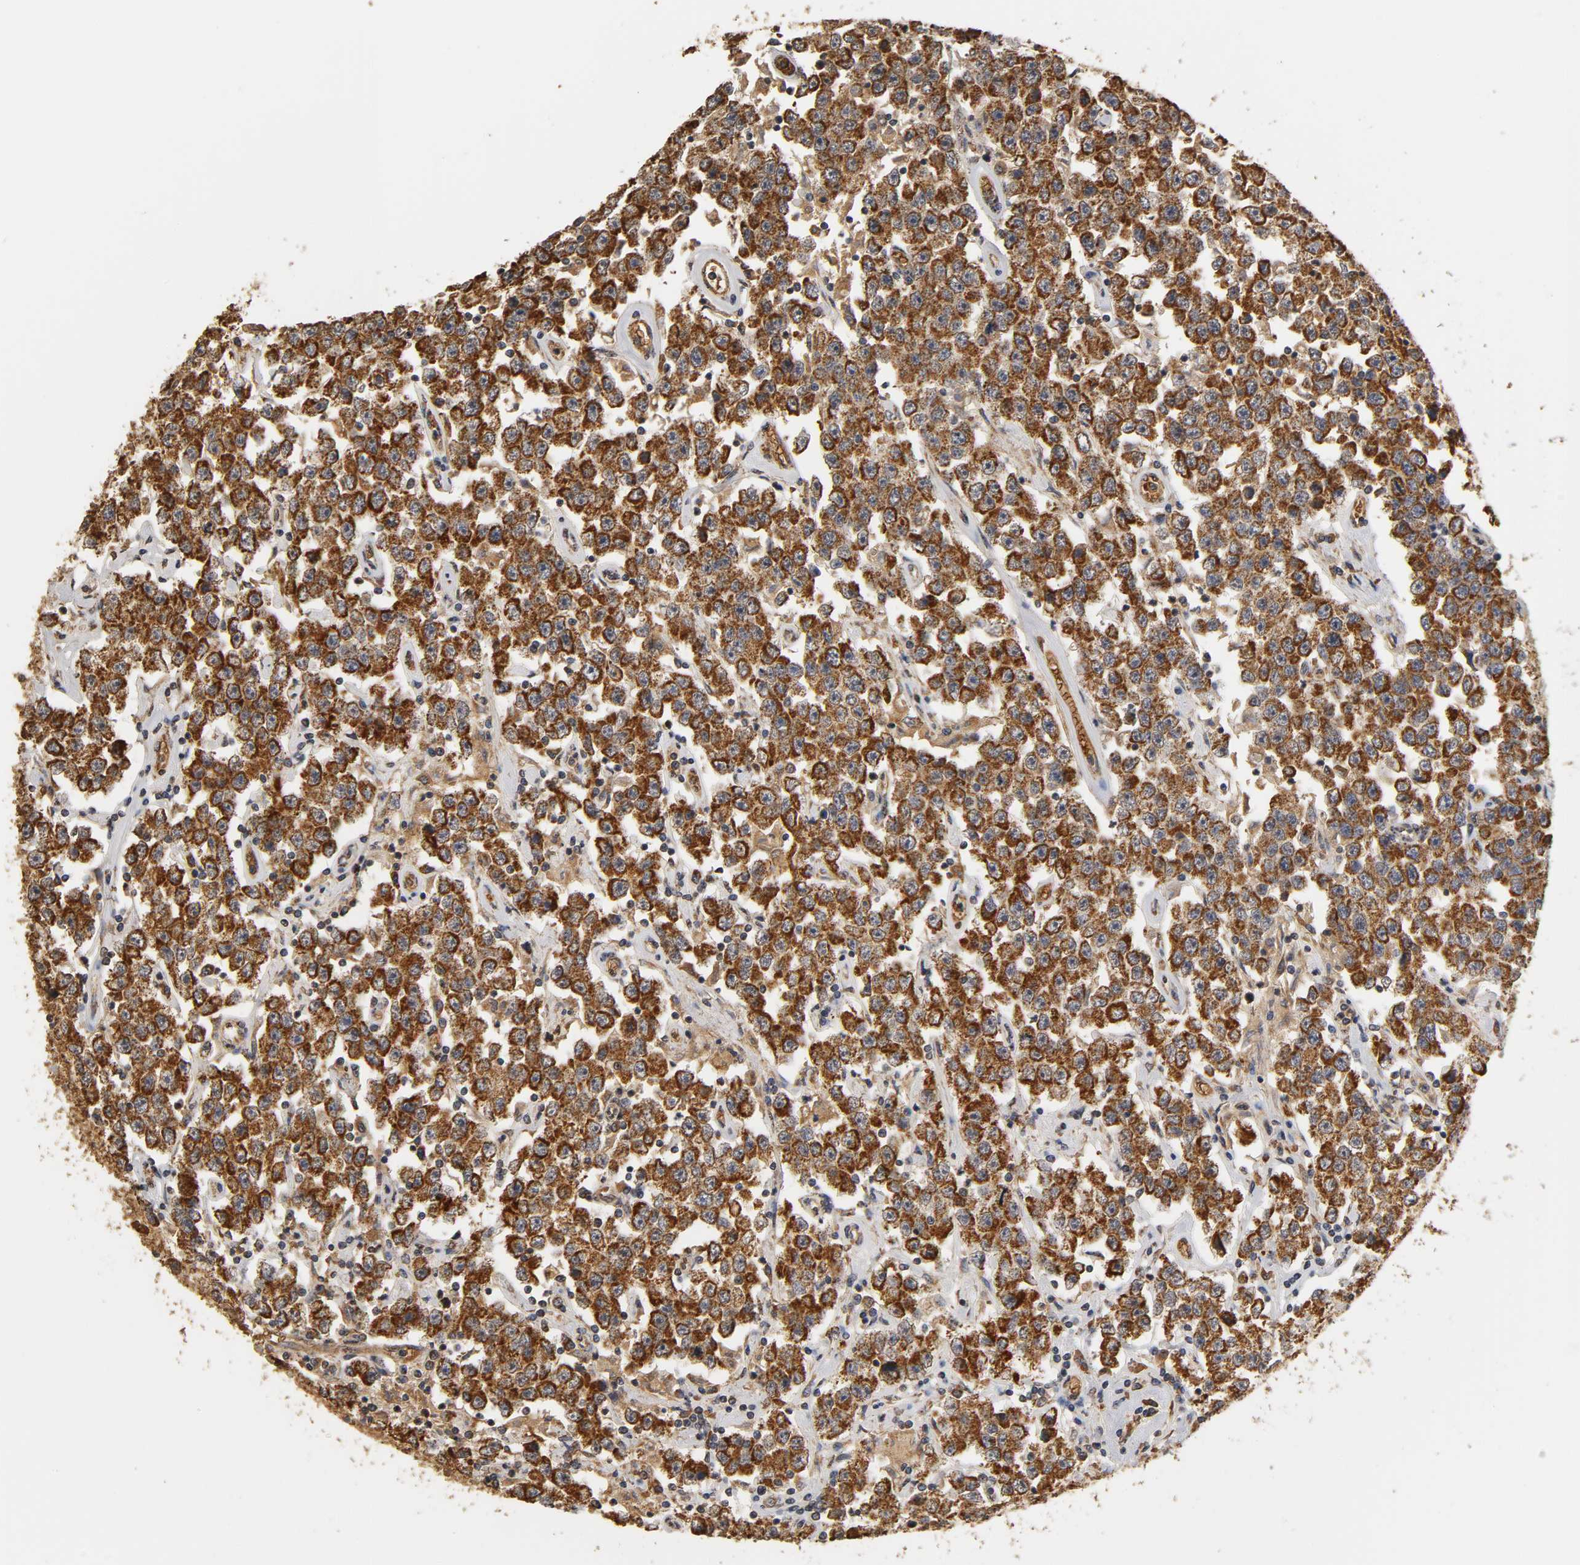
{"staining": {"intensity": "strong", "quantity": ">75%", "location": "cytoplasmic/membranous"}, "tissue": "testis cancer", "cell_type": "Tumor cells", "image_type": "cancer", "snomed": [{"axis": "morphology", "description": "Seminoma, NOS"}, {"axis": "topography", "description": "Testis"}], "caption": "High-power microscopy captured an immunohistochemistry (IHC) image of testis seminoma, revealing strong cytoplasmic/membranous expression in approximately >75% of tumor cells.", "gene": "PKN1", "patient": {"sex": "male", "age": 52}}